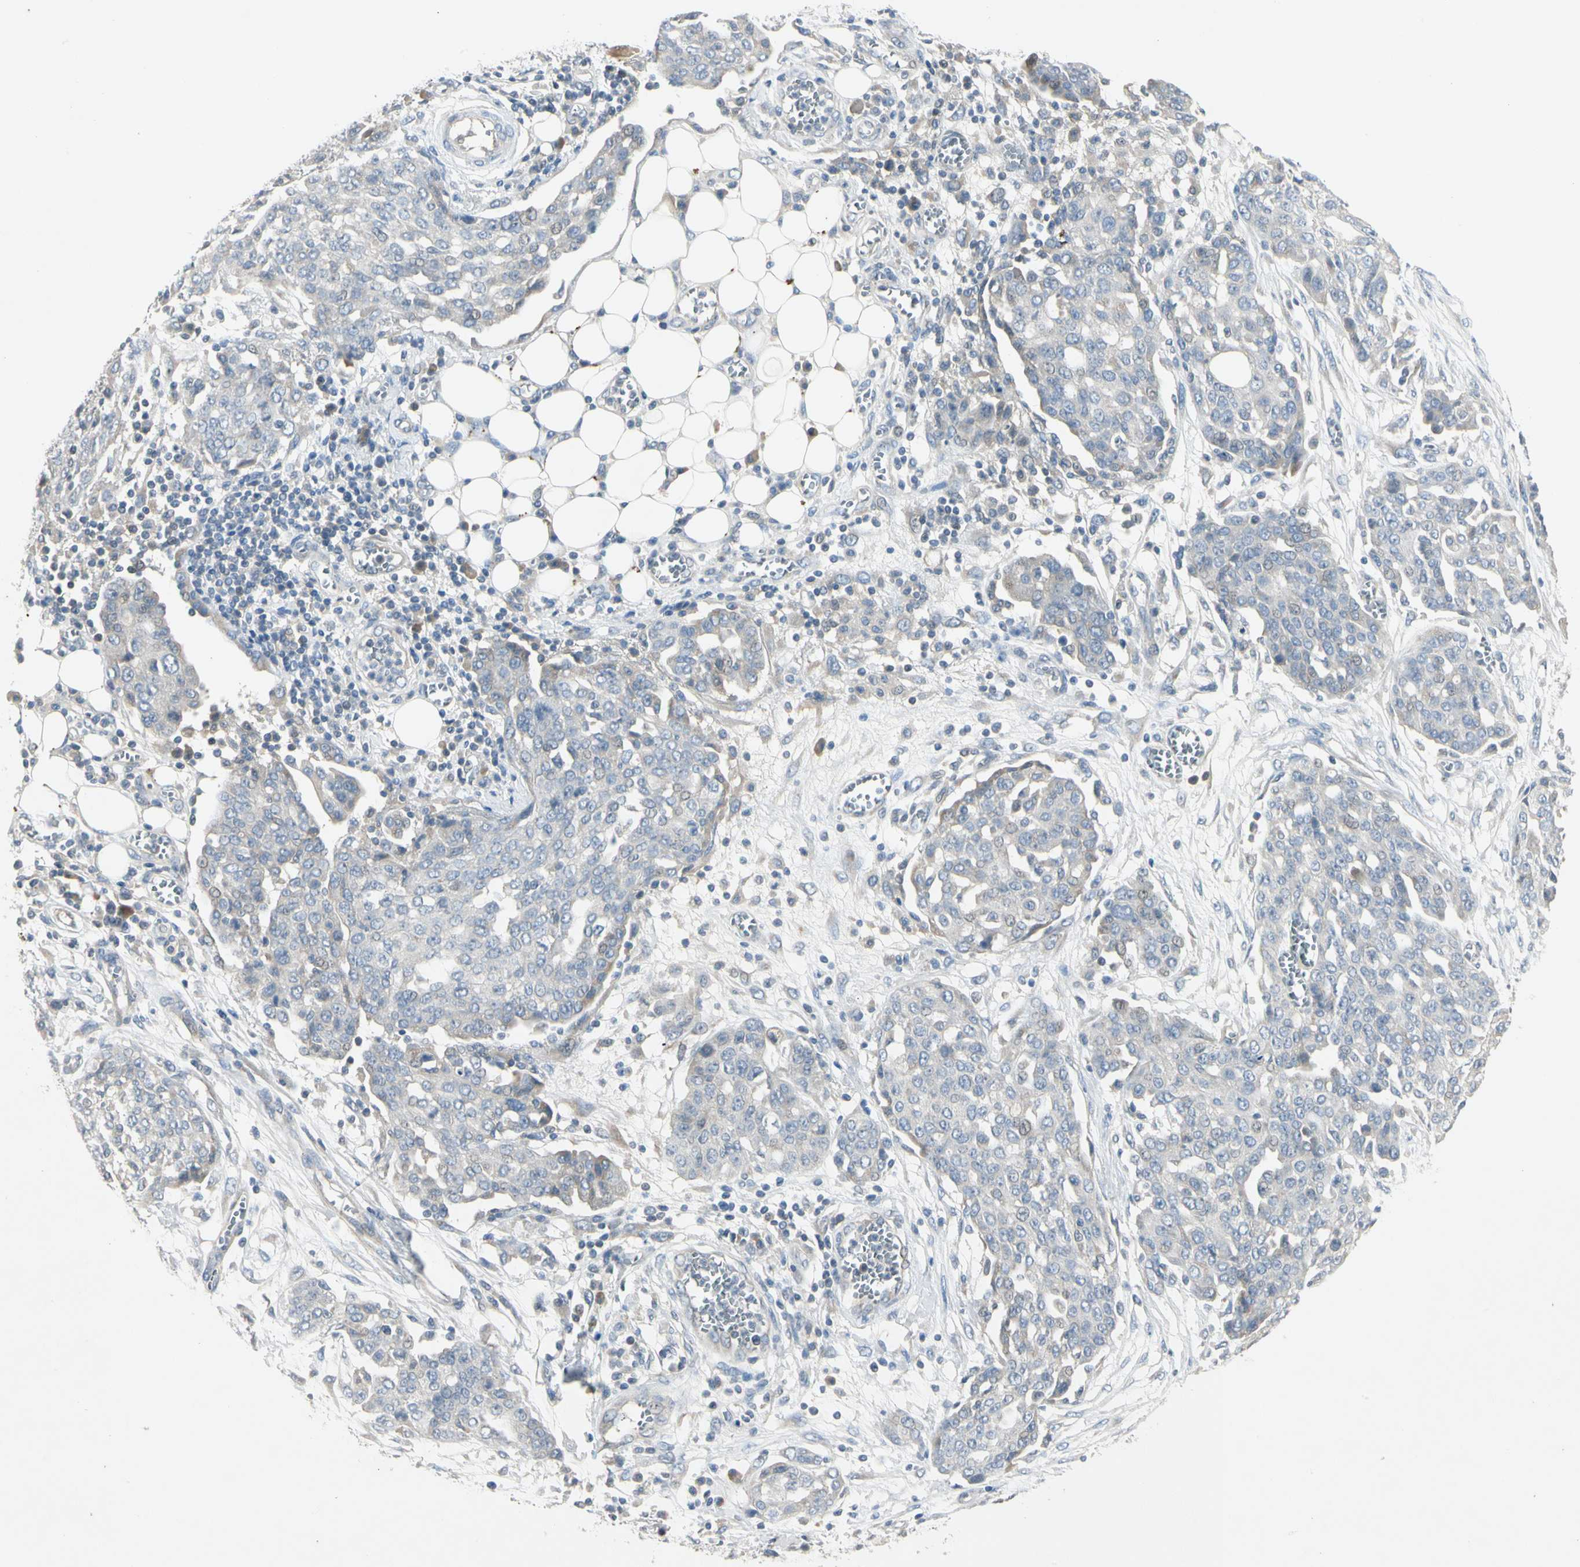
{"staining": {"intensity": "negative", "quantity": "none", "location": "none"}, "tissue": "ovarian cancer", "cell_type": "Tumor cells", "image_type": "cancer", "snomed": [{"axis": "morphology", "description": "Cystadenocarcinoma, serous, NOS"}, {"axis": "topography", "description": "Soft tissue"}, {"axis": "topography", "description": "Ovary"}], "caption": "DAB (3,3'-diaminobenzidine) immunohistochemical staining of human ovarian serous cystadenocarcinoma displays no significant positivity in tumor cells.", "gene": "PRSS21", "patient": {"sex": "female", "age": 57}}